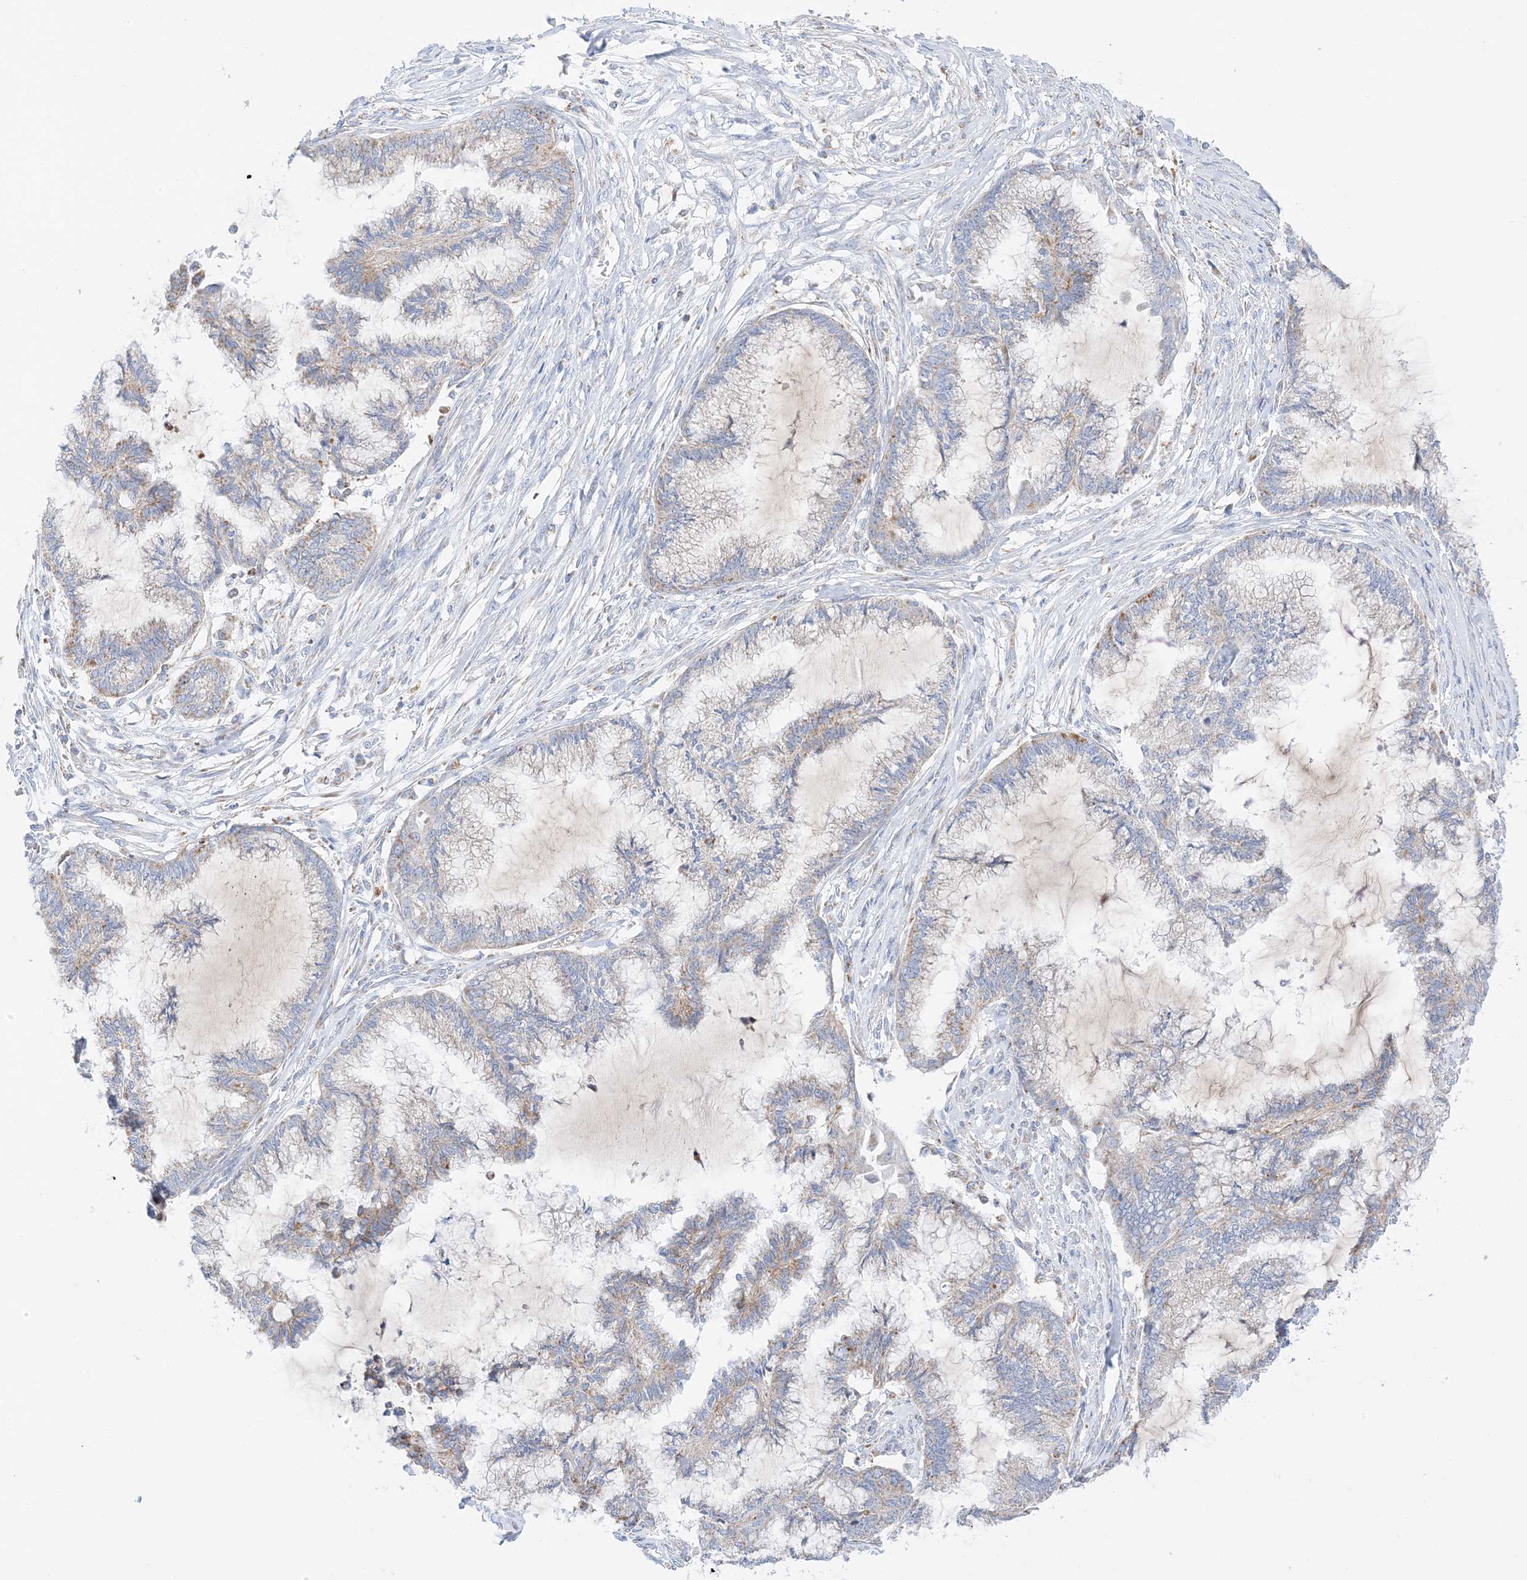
{"staining": {"intensity": "negative", "quantity": "none", "location": "none"}, "tissue": "endometrial cancer", "cell_type": "Tumor cells", "image_type": "cancer", "snomed": [{"axis": "morphology", "description": "Adenocarcinoma, NOS"}, {"axis": "topography", "description": "Endometrium"}], "caption": "Immunohistochemistry (IHC) photomicrograph of neoplastic tissue: endometrial cancer stained with DAB (3,3'-diaminobenzidine) displays no significant protein expression in tumor cells.", "gene": "CAPN13", "patient": {"sex": "female", "age": 86}}